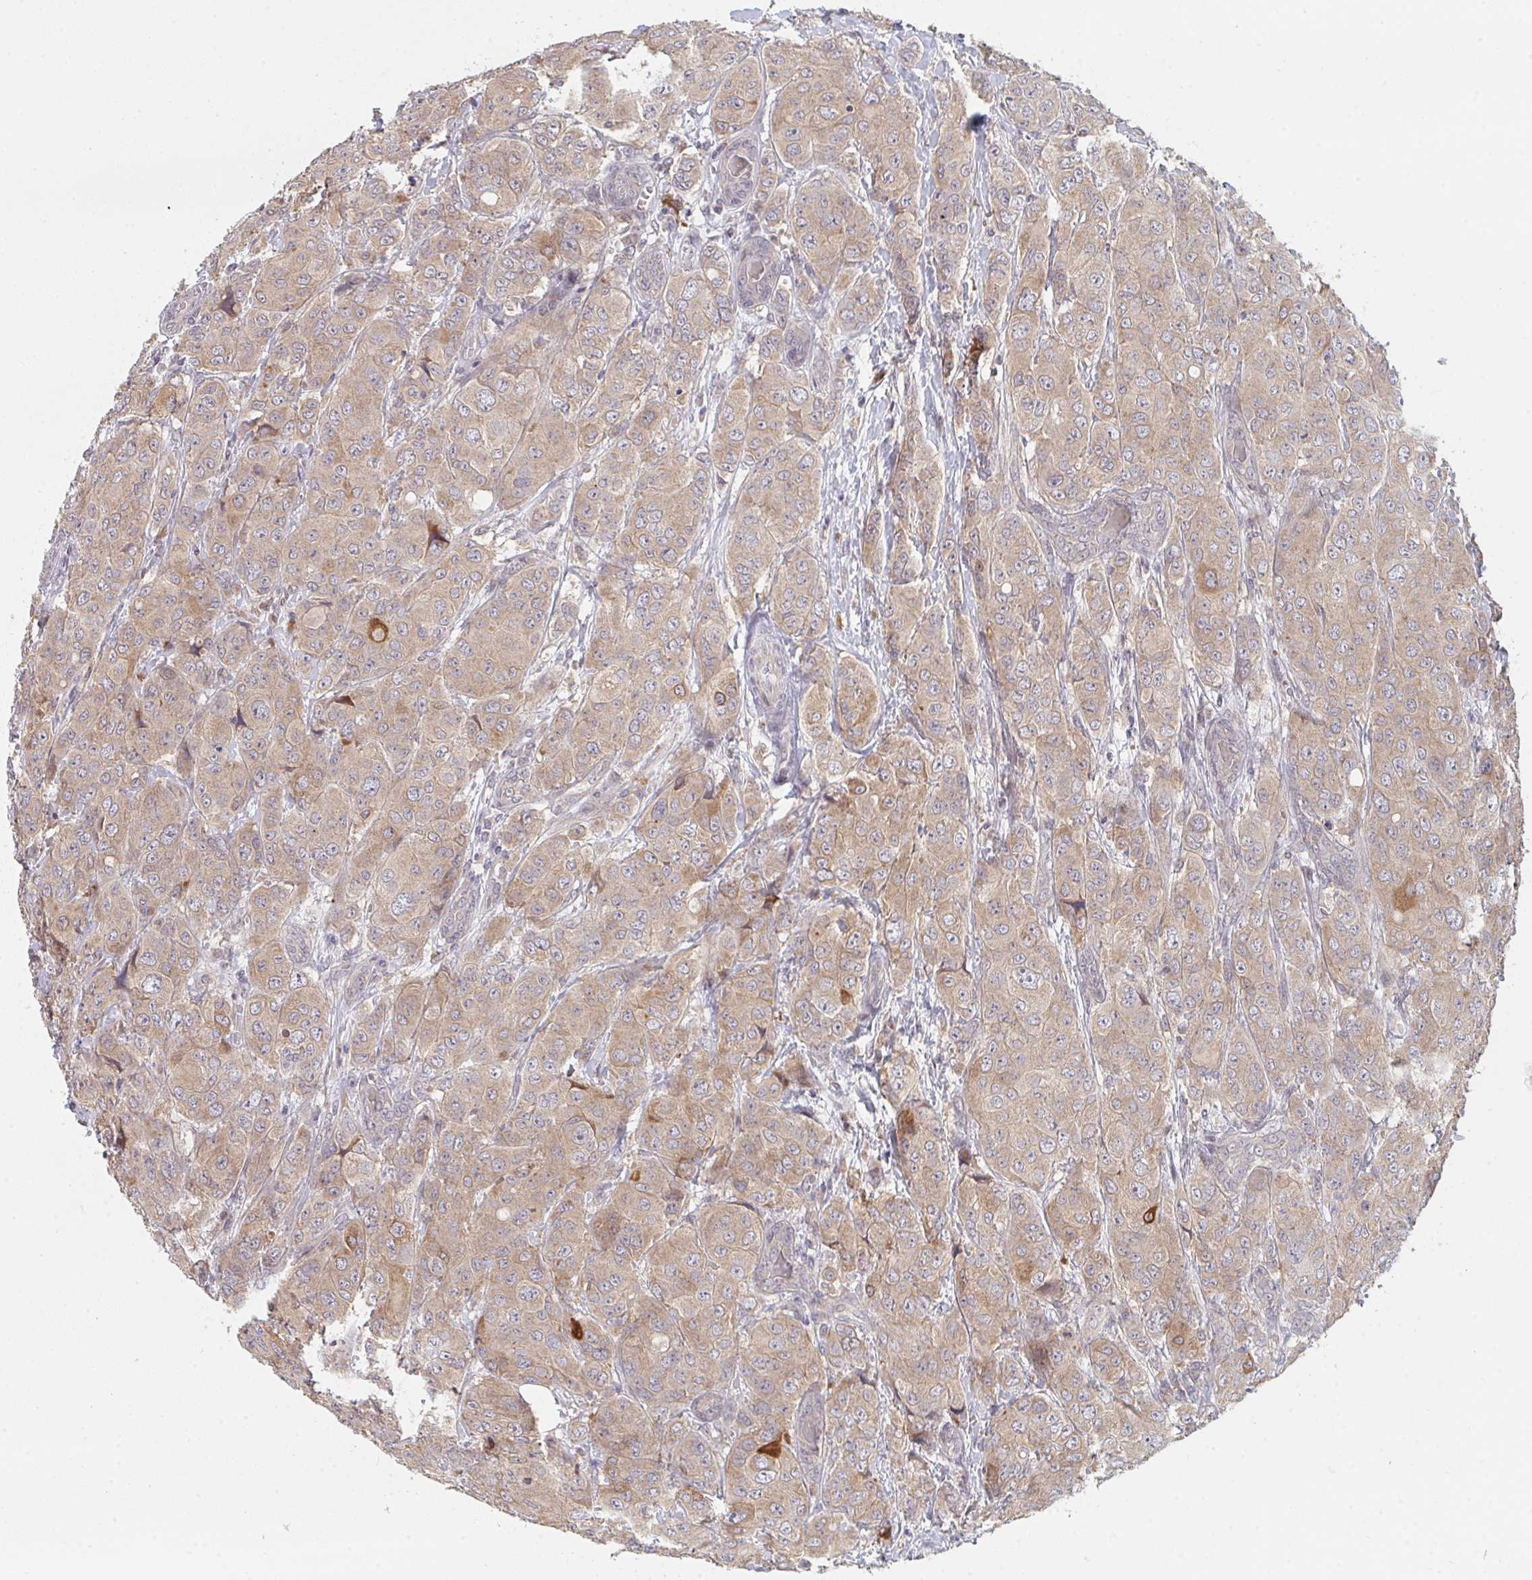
{"staining": {"intensity": "moderate", "quantity": "<25%", "location": "cytoplasmic/membranous"}, "tissue": "breast cancer", "cell_type": "Tumor cells", "image_type": "cancer", "snomed": [{"axis": "morphology", "description": "Duct carcinoma"}, {"axis": "topography", "description": "Breast"}], "caption": "Breast cancer stained with a protein marker shows moderate staining in tumor cells.", "gene": "DCST1", "patient": {"sex": "female", "age": 43}}